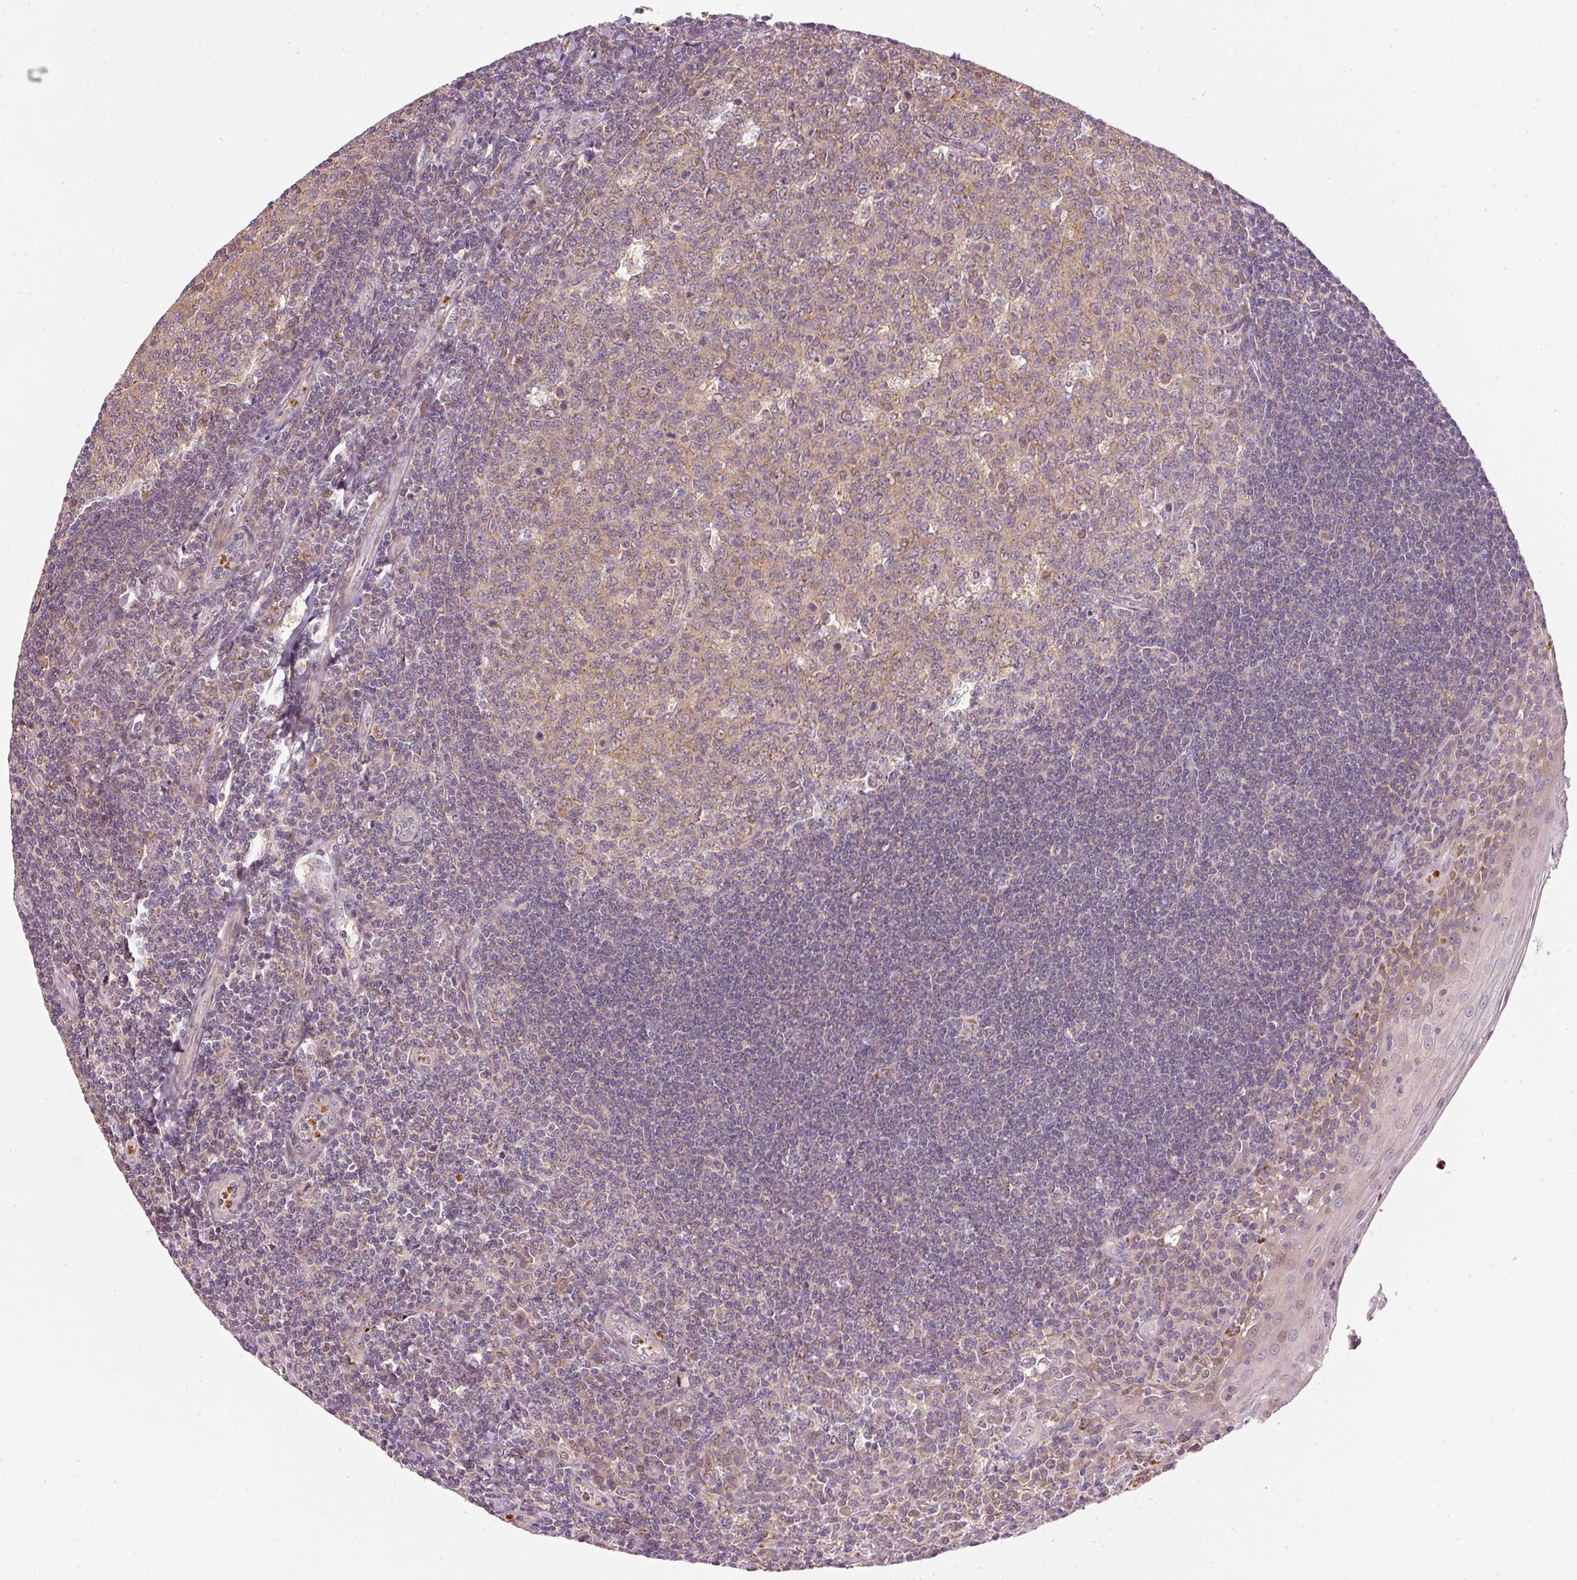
{"staining": {"intensity": "weak", "quantity": "25%-75%", "location": "cytoplasmic/membranous"}, "tissue": "tonsil", "cell_type": "Germinal center cells", "image_type": "normal", "snomed": [{"axis": "morphology", "description": "Normal tissue, NOS"}, {"axis": "topography", "description": "Tonsil"}], "caption": "Protein staining of benign tonsil exhibits weak cytoplasmic/membranous positivity in approximately 25%-75% of germinal center cells.", "gene": "MTHFD1L", "patient": {"sex": "male", "age": 27}}